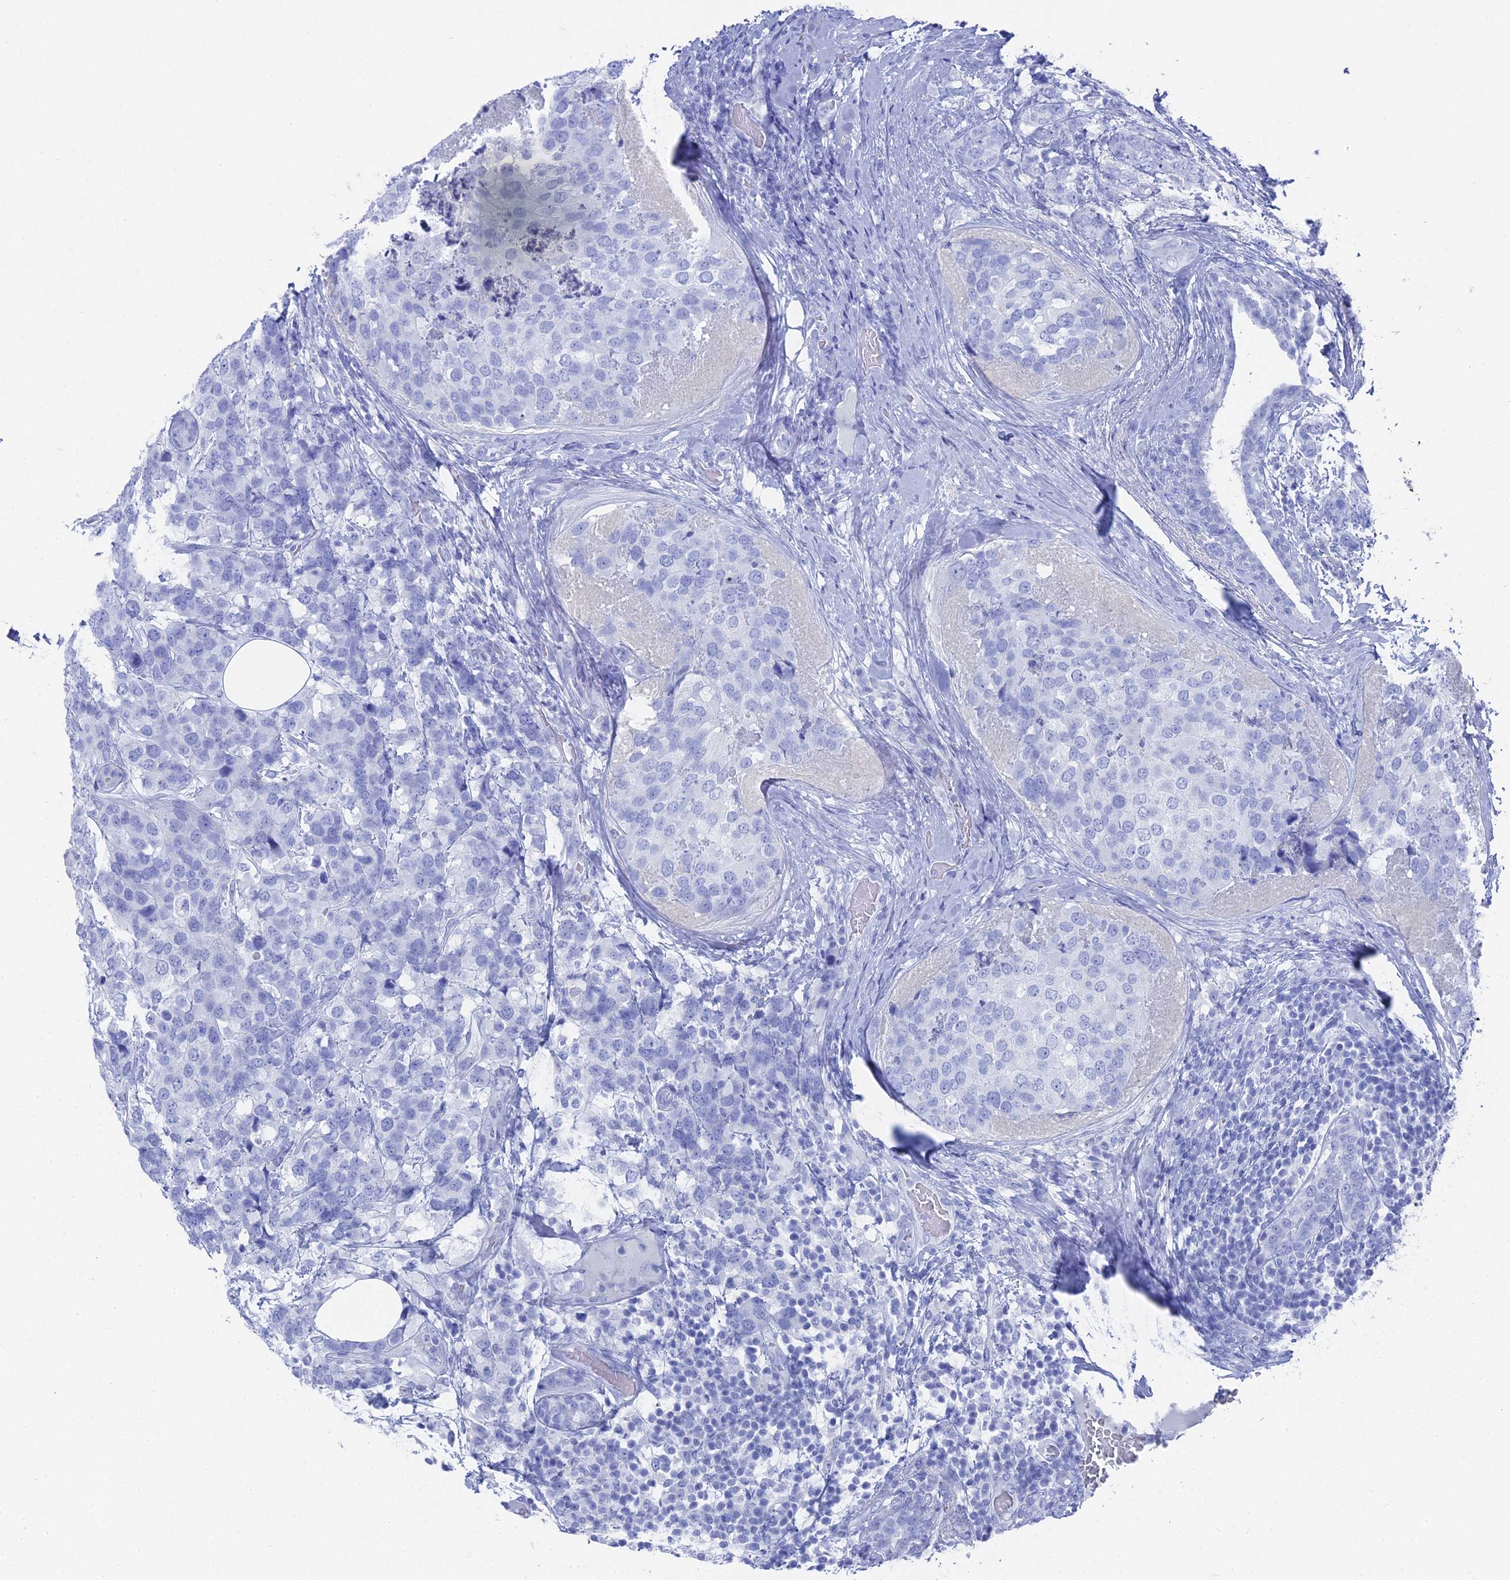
{"staining": {"intensity": "negative", "quantity": "none", "location": "none"}, "tissue": "breast cancer", "cell_type": "Tumor cells", "image_type": "cancer", "snomed": [{"axis": "morphology", "description": "Lobular carcinoma"}, {"axis": "topography", "description": "Breast"}], "caption": "Tumor cells are negative for brown protein staining in breast lobular carcinoma.", "gene": "ENPP3", "patient": {"sex": "female", "age": 59}}